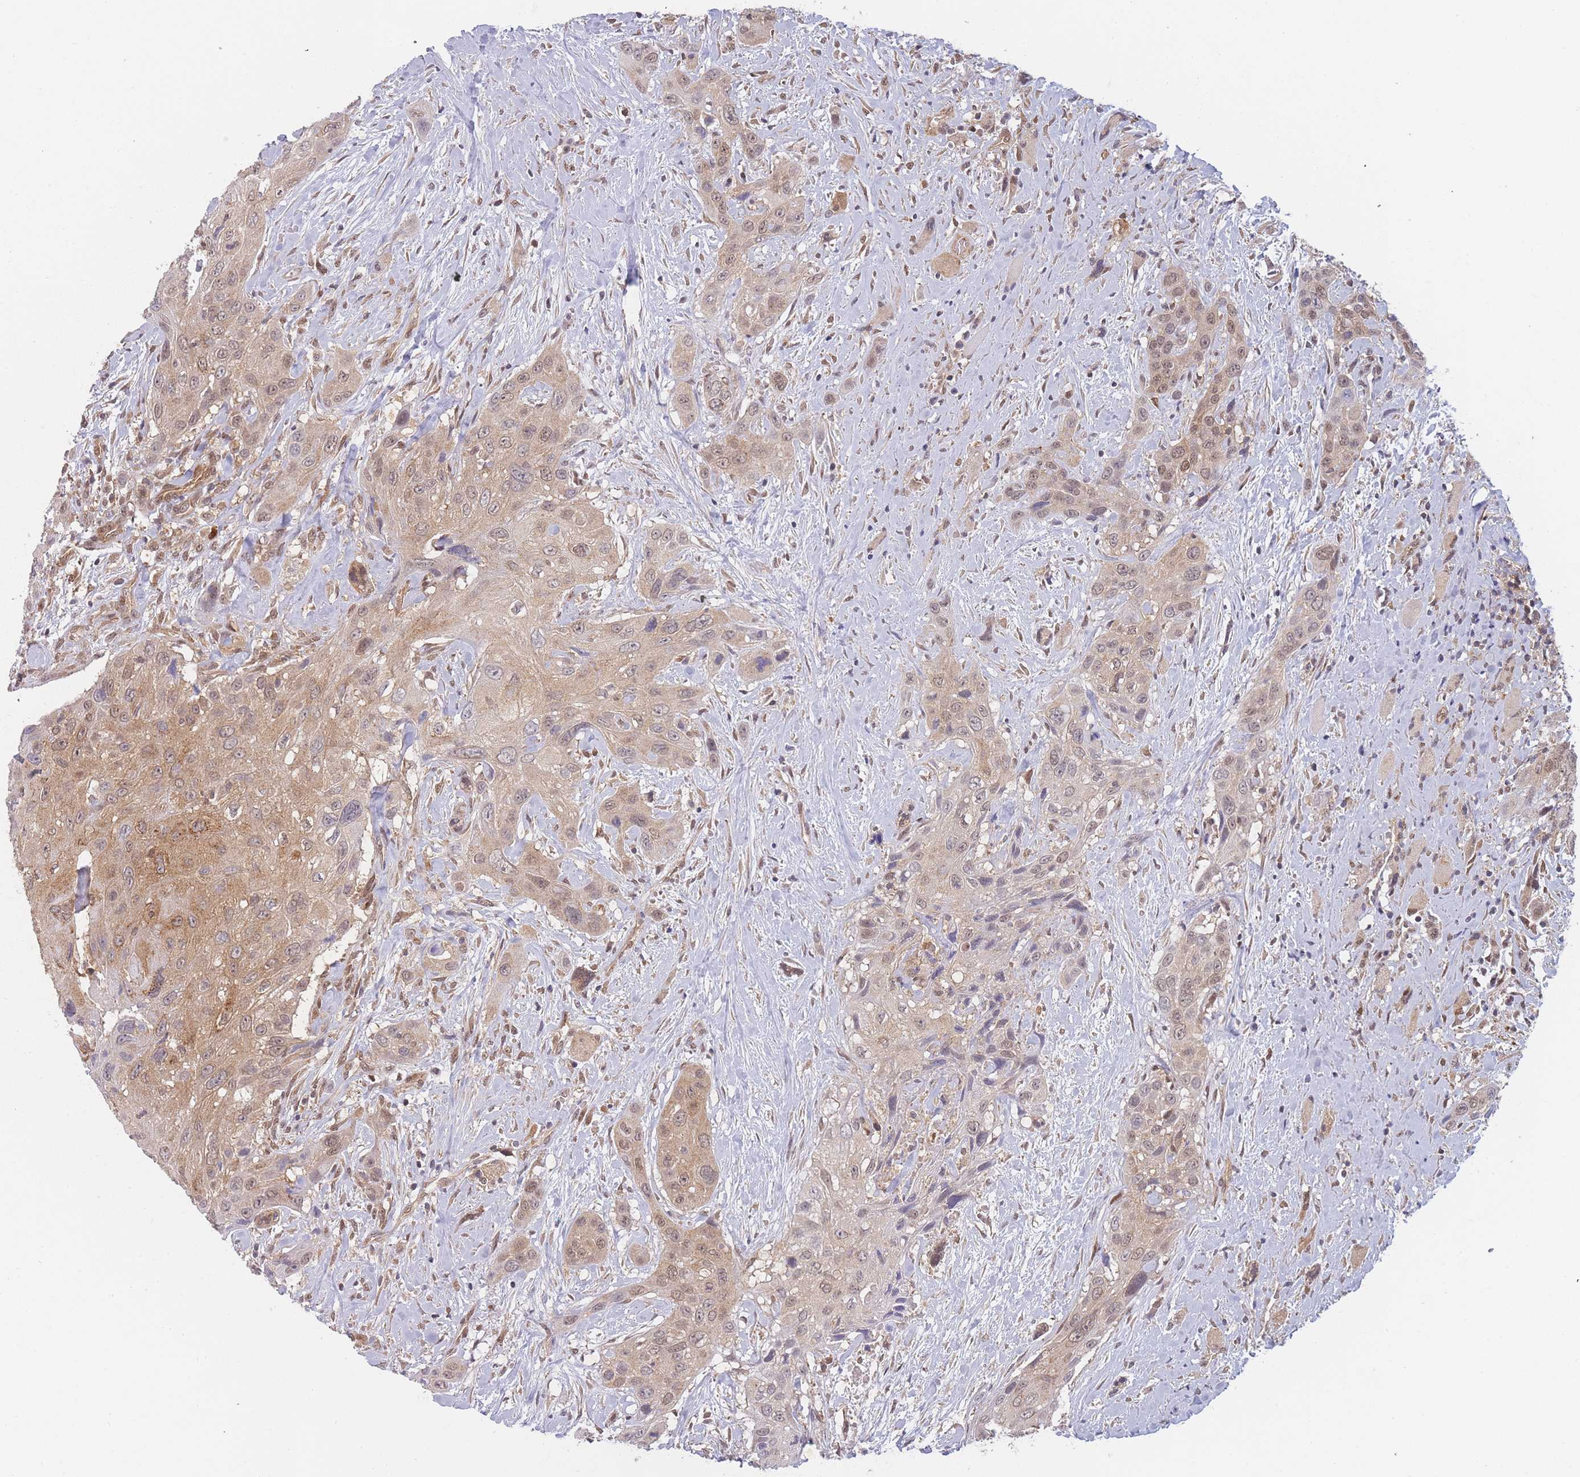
{"staining": {"intensity": "weak", "quantity": ">75%", "location": "cytoplasmic/membranous,nuclear"}, "tissue": "head and neck cancer", "cell_type": "Tumor cells", "image_type": "cancer", "snomed": [{"axis": "morphology", "description": "Squamous cell carcinoma, NOS"}, {"axis": "topography", "description": "Head-Neck"}], "caption": "A low amount of weak cytoplasmic/membranous and nuclear expression is present in approximately >75% of tumor cells in squamous cell carcinoma (head and neck) tissue. The protein of interest is shown in brown color, while the nuclei are stained blue.", "gene": "MRI1", "patient": {"sex": "male", "age": 81}}